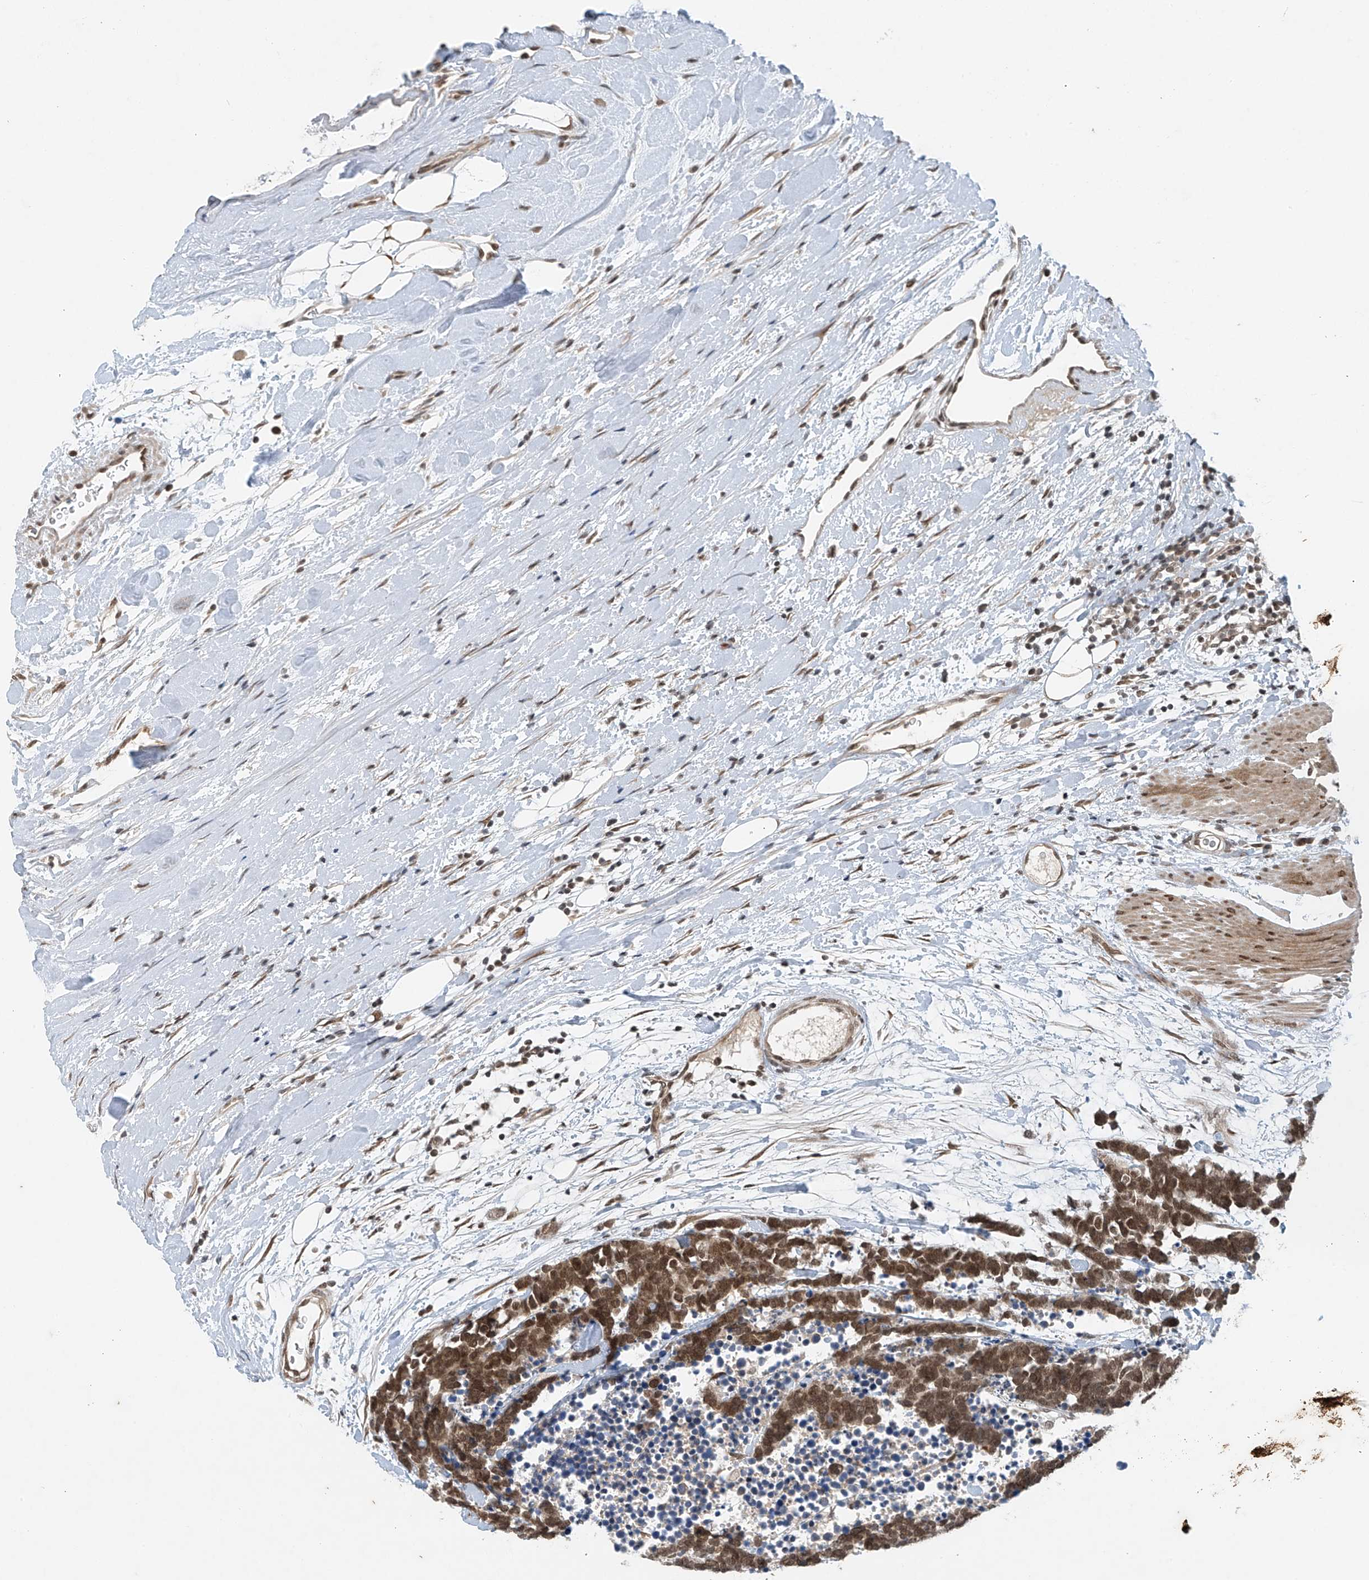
{"staining": {"intensity": "moderate", "quantity": ">75%", "location": "nuclear"}, "tissue": "carcinoid", "cell_type": "Tumor cells", "image_type": "cancer", "snomed": [{"axis": "morphology", "description": "Carcinoma, NOS"}, {"axis": "morphology", "description": "Carcinoid, malignant, NOS"}, {"axis": "topography", "description": "Urinary bladder"}], "caption": "Moderate nuclear staining is present in approximately >75% of tumor cells in carcinoma. The protein is stained brown, and the nuclei are stained in blue (DAB (3,3'-diaminobenzidine) IHC with brightfield microscopy, high magnification).", "gene": "TAF8", "patient": {"sex": "male", "age": 57}}